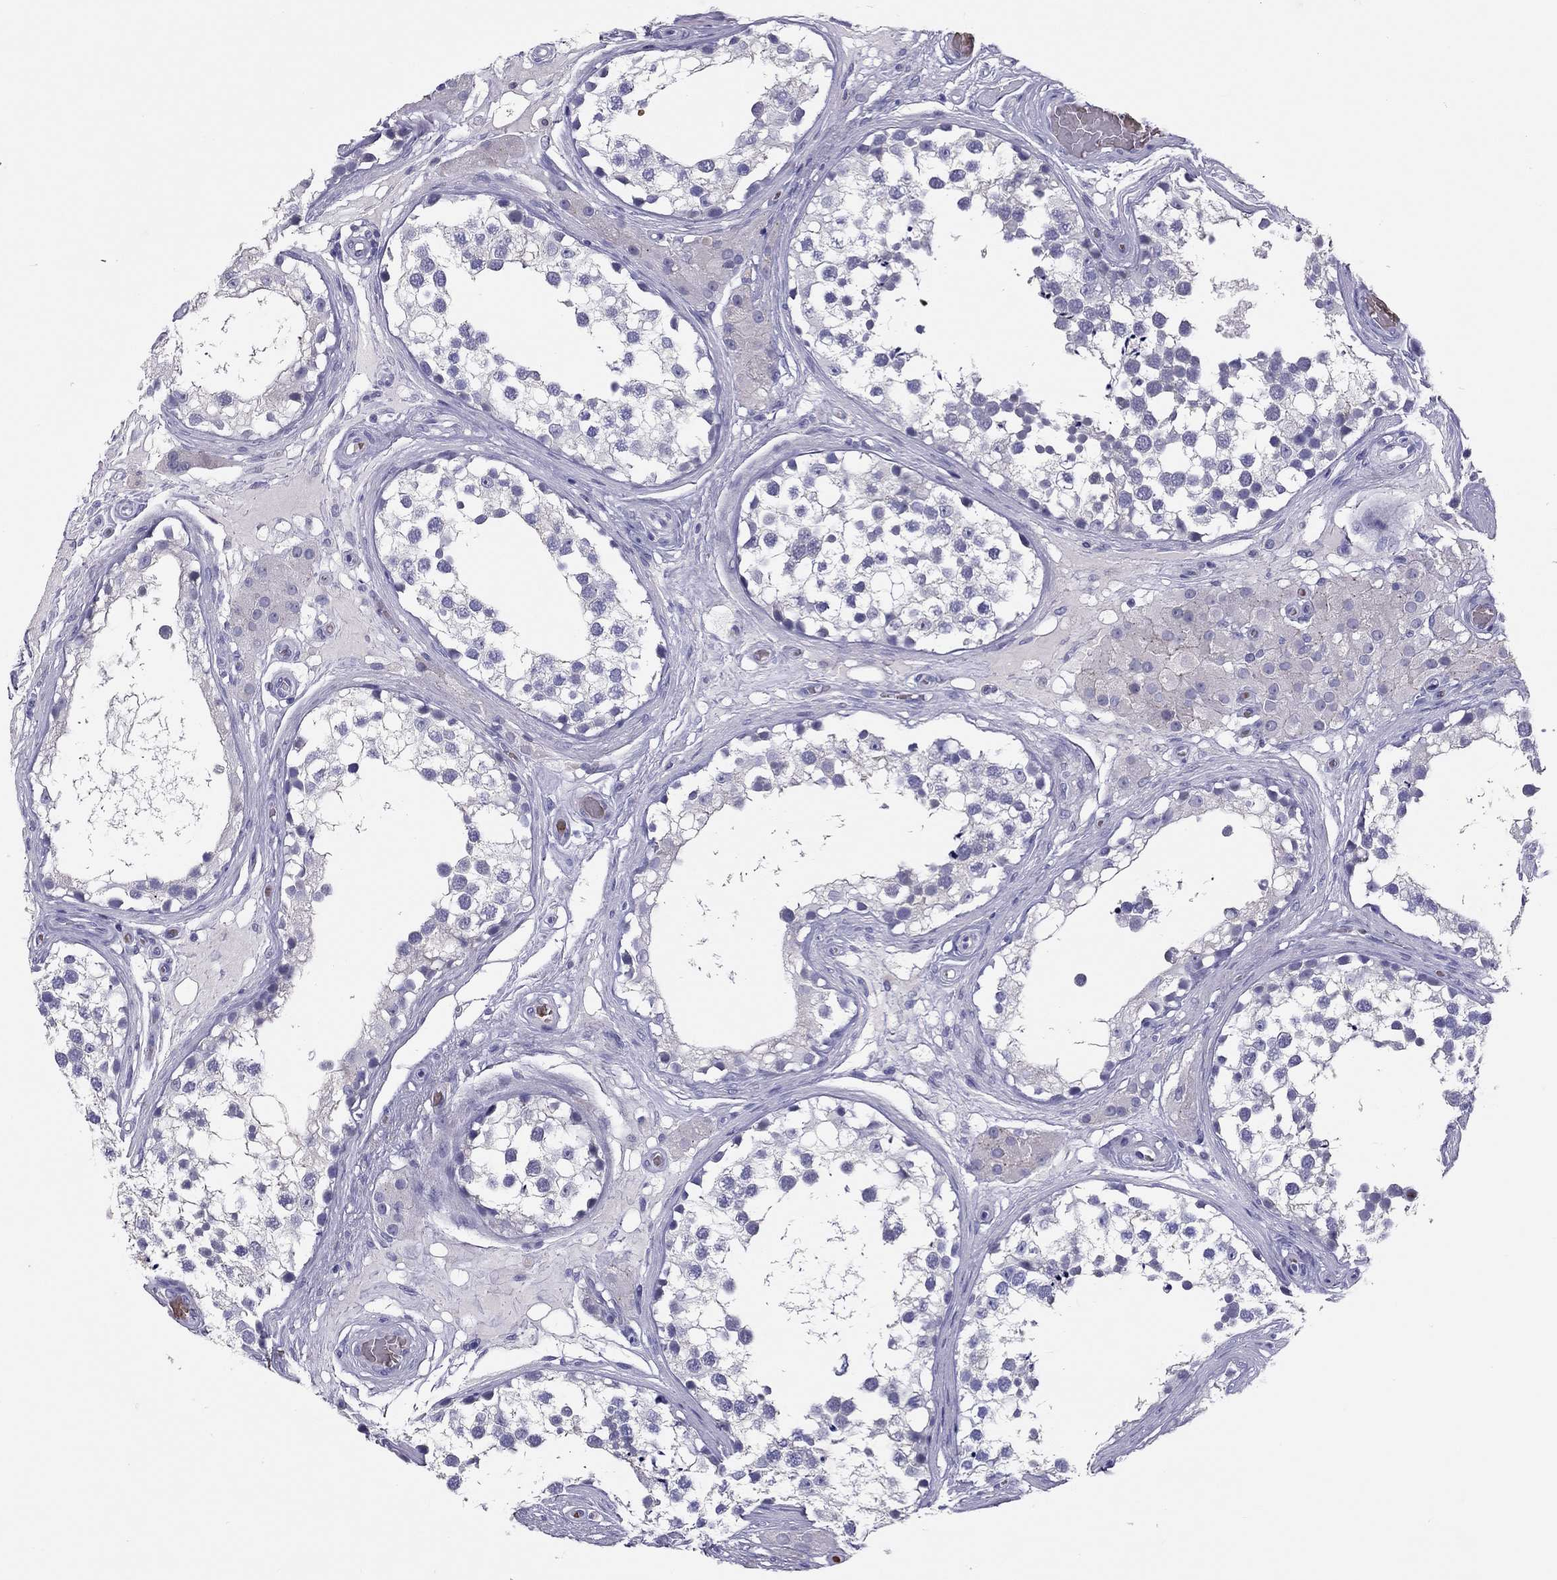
{"staining": {"intensity": "negative", "quantity": "none", "location": "none"}, "tissue": "testis", "cell_type": "Cells in seminiferous ducts", "image_type": "normal", "snomed": [{"axis": "morphology", "description": "Normal tissue, NOS"}, {"axis": "morphology", "description": "Seminoma, NOS"}, {"axis": "topography", "description": "Testis"}], "caption": "Micrograph shows no significant protein positivity in cells in seminiferous ducts of normal testis. (DAB immunohistochemistry (IHC) with hematoxylin counter stain).", "gene": "FRMD1", "patient": {"sex": "male", "age": 65}}